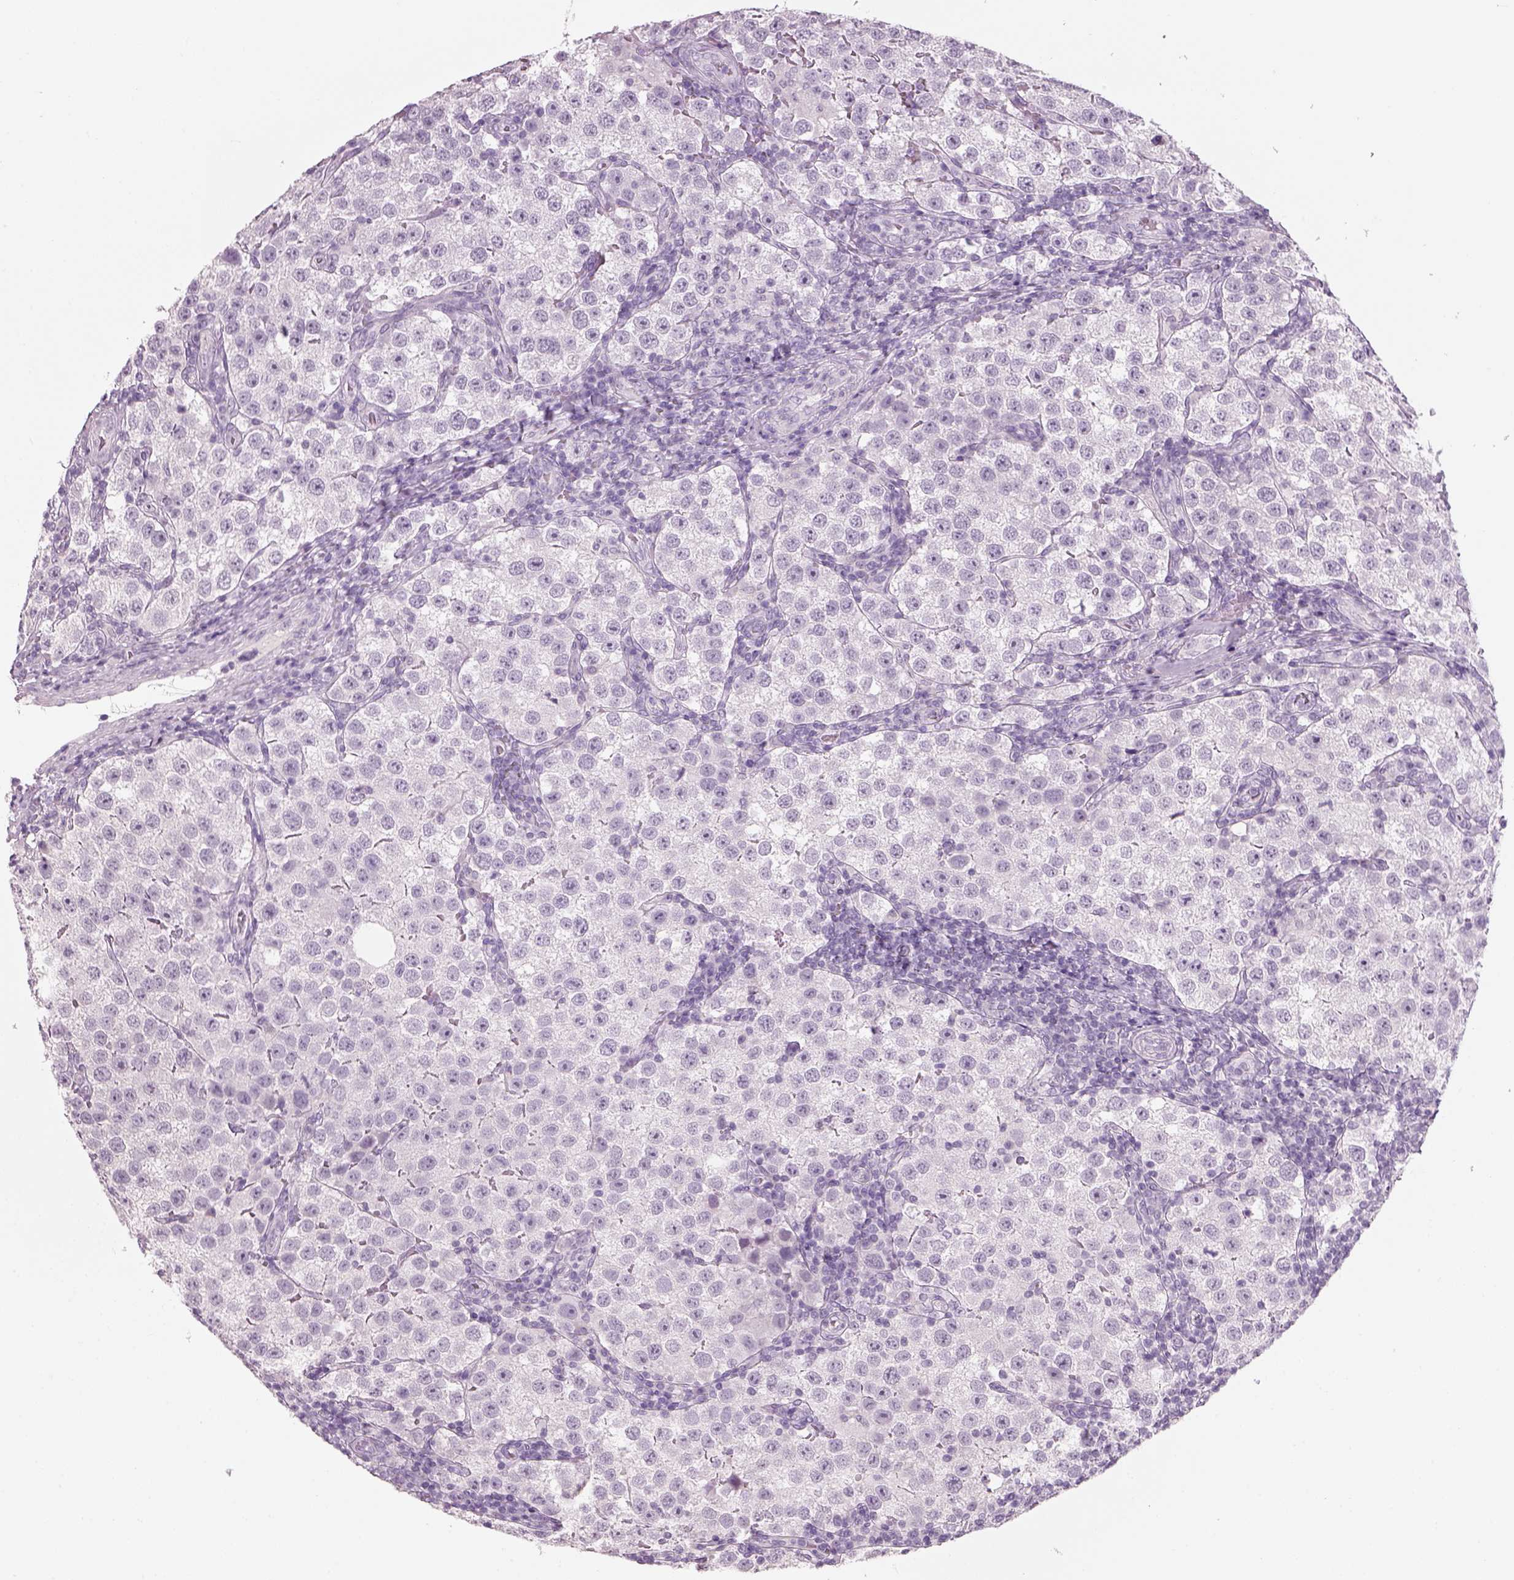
{"staining": {"intensity": "negative", "quantity": "none", "location": "none"}, "tissue": "testis cancer", "cell_type": "Tumor cells", "image_type": "cancer", "snomed": [{"axis": "morphology", "description": "Seminoma, NOS"}, {"axis": "topography", "description": "Testis"}], "caption": "The histopathology image displays no staining of tumor cells in testis cancer.", "gene": "SLC6A2", "patient": {"sex": "male", "age": 37}}